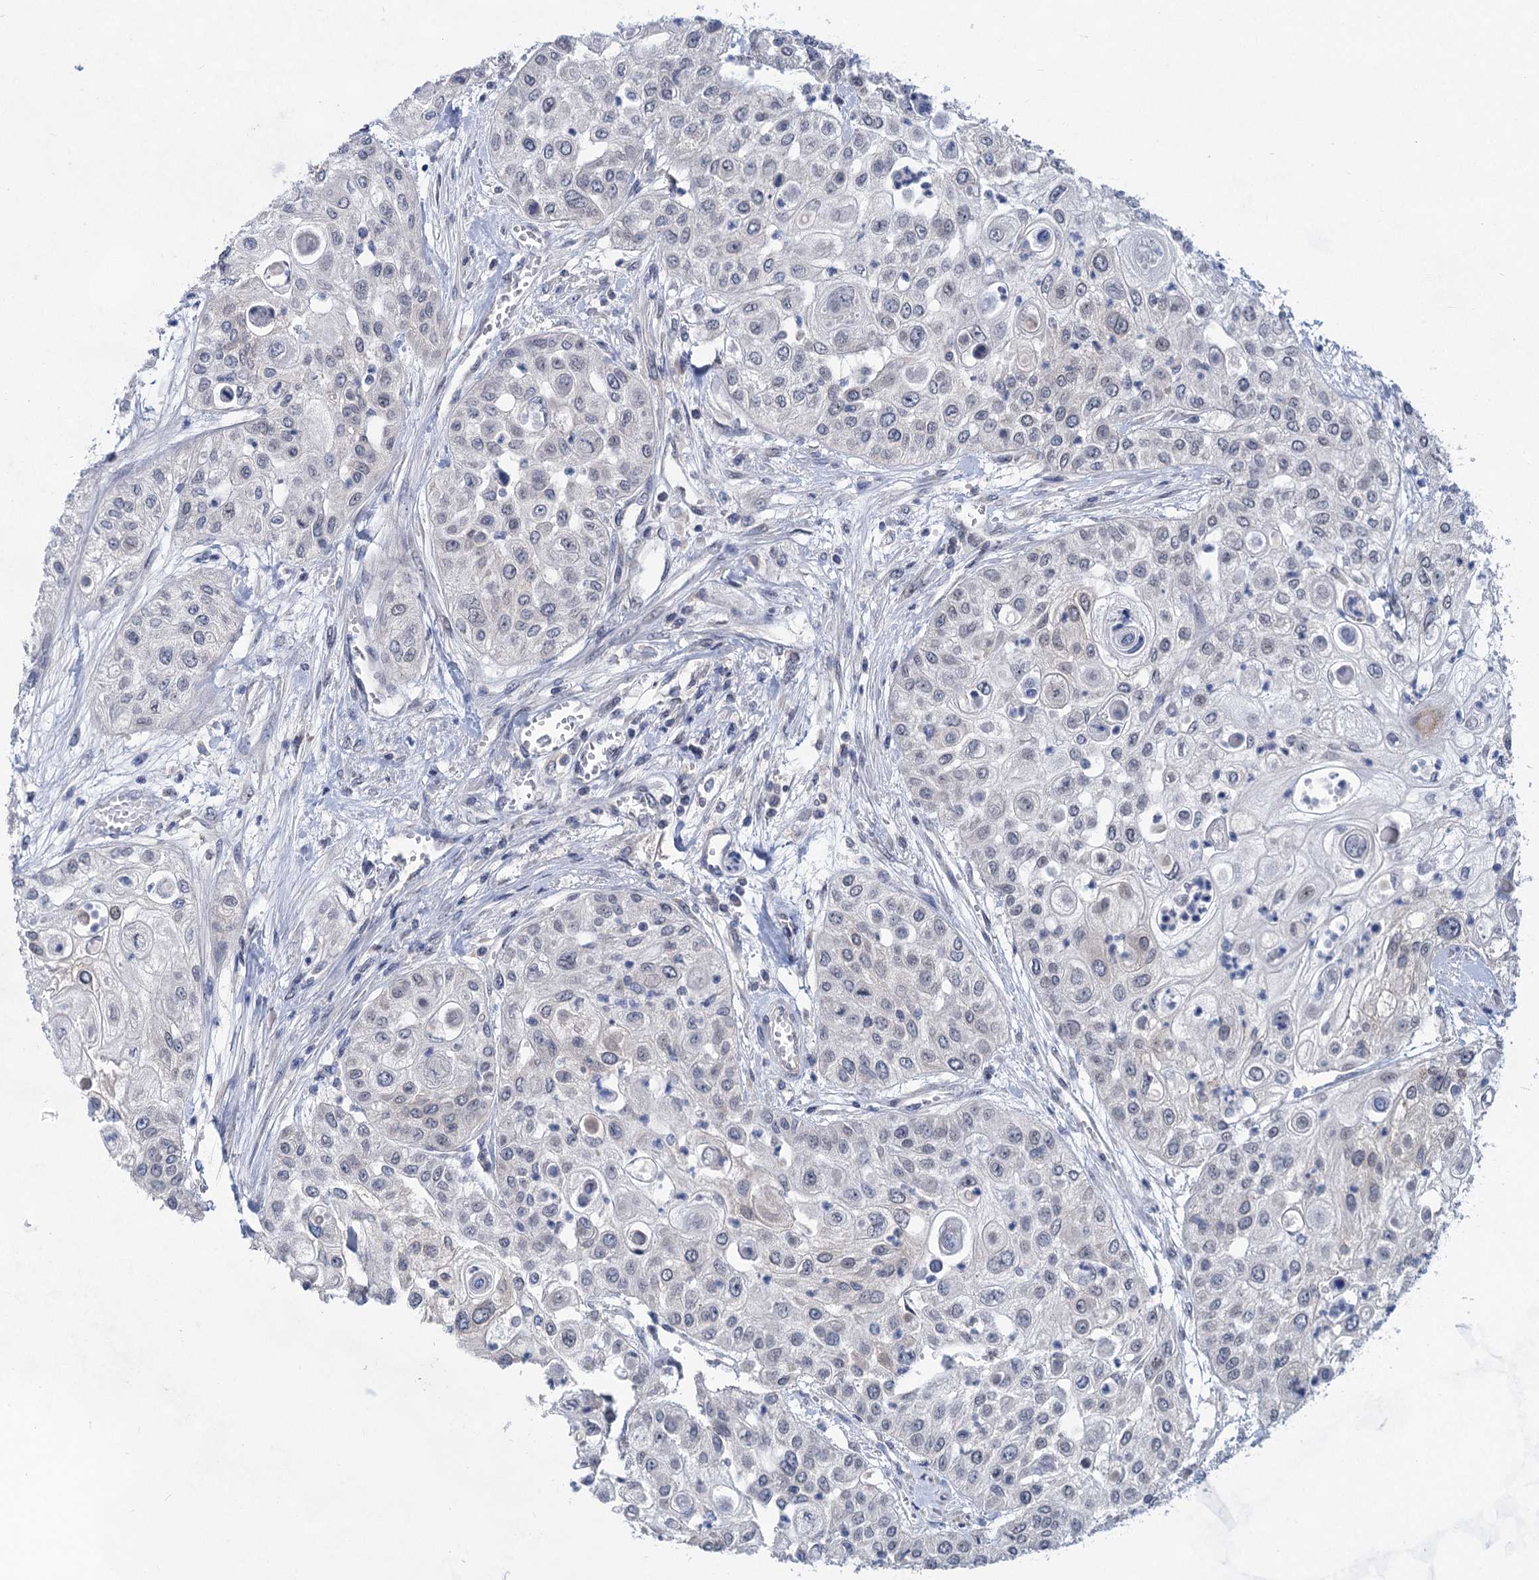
{"staining": {"intensity": "negative", "quantity": "none", "location": "none"}, "tissue": "urothelial cancer", "cell_type": "Tumor cells", "image_type": "cancer", "snomed": [{"axis": "morphology", "description": "Urothelial carcinoma, High grade"}, {"axis": "topography", "description": "Urinary bladder"}], "caption": "Tumor cells show no significant expression in high-grade urothelial carcinoma.", "gene": "TTC17", "patient": {"sex": "female", "age": 79}}